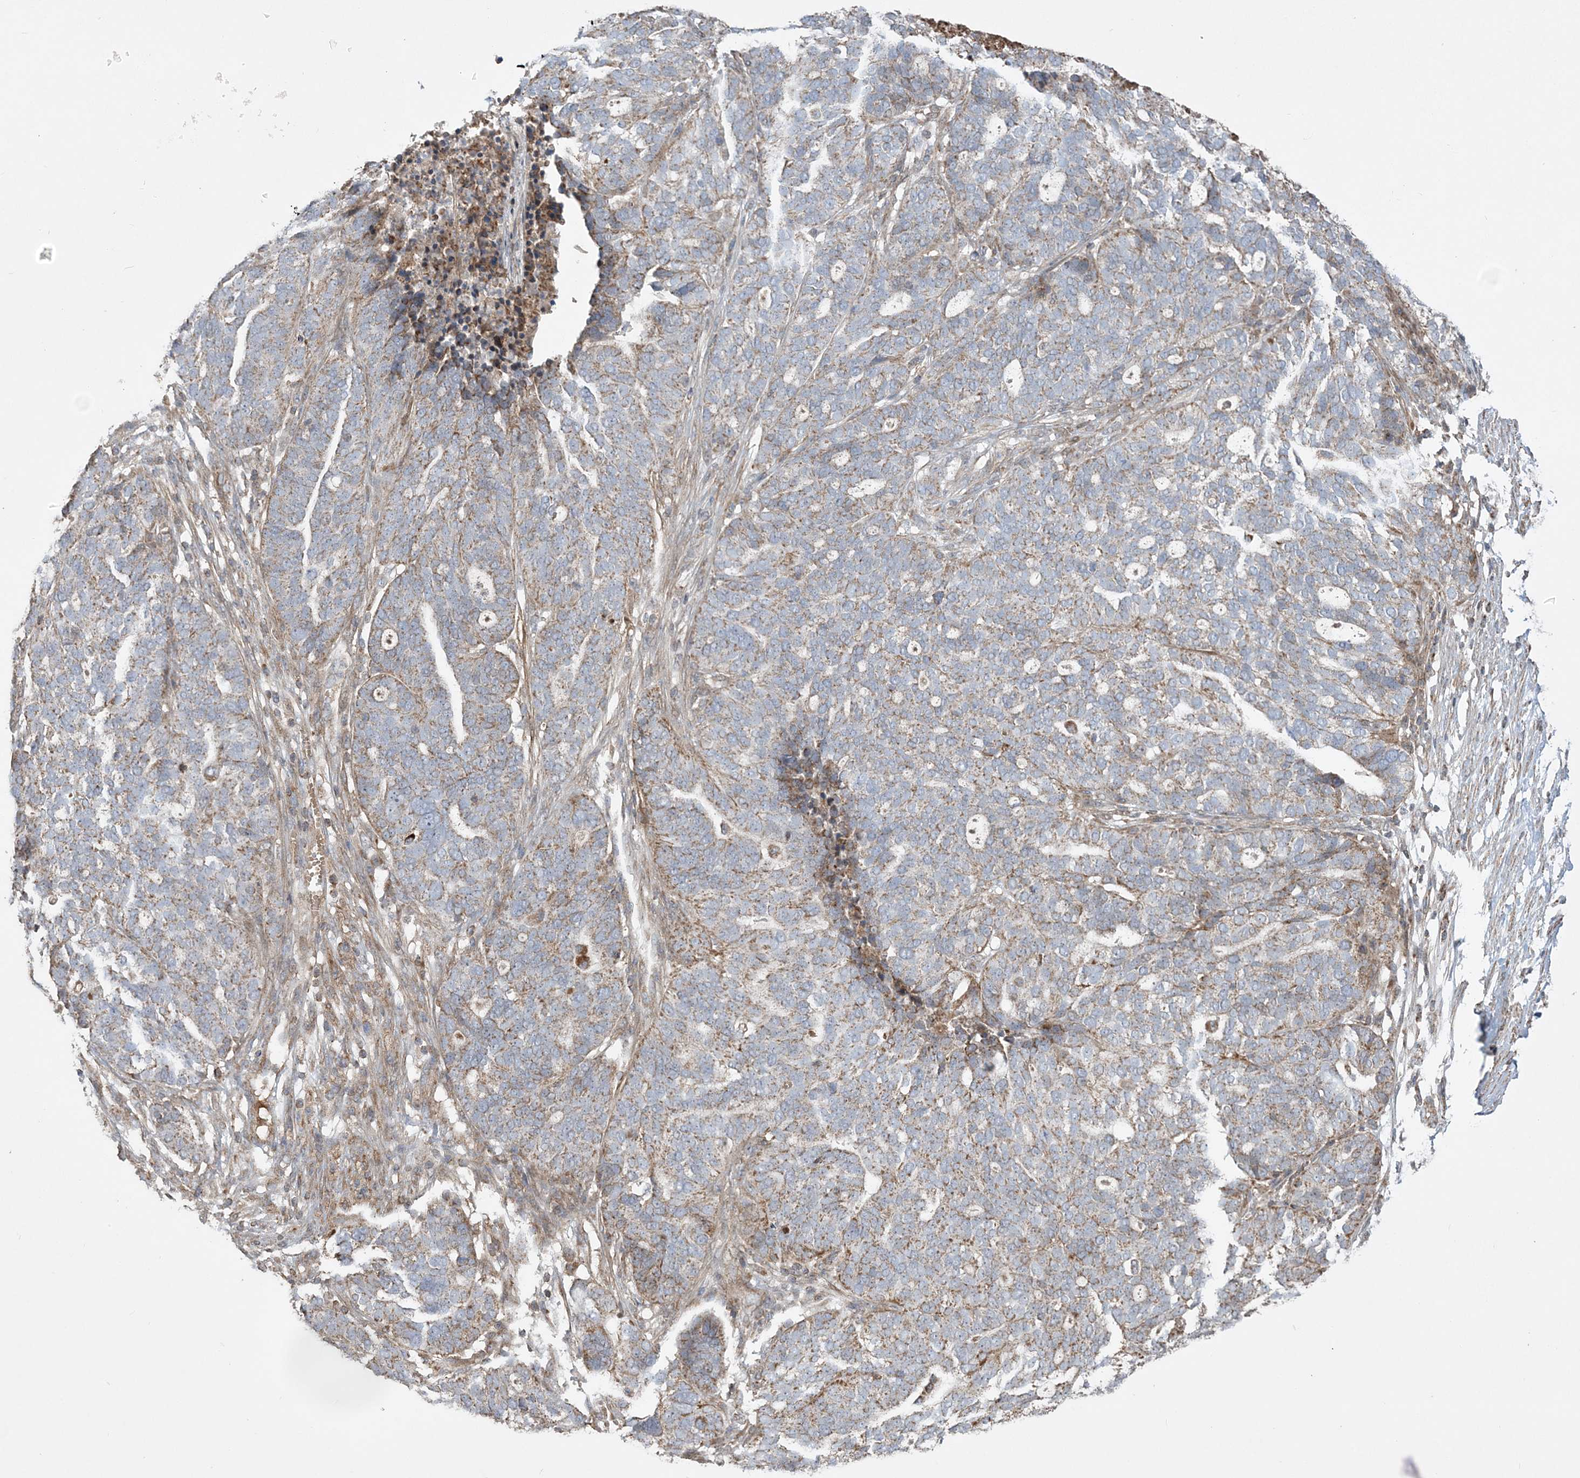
{"staining": {"intensity": "moderate", "quantity": "25%-75%", "location": "cytoplasmic/membranous"}, "tissue": "ovarian cancer", "cell_type": "Tumor cells", "image_type": "cancer", "snomed": [{"axis": "morphology", "description": "Cystadenocarcinoma, serous, NOS"}, {"axis": "topography", "description": "Ovary"}], "caption": "Ovarian cancer stained with DAB immunohistochemistry reveals medium levels of moderate cytoplasmic/membranous positivity in about 25%-75% of tumor cells.", "gene": "SCLT1", "patient": {"sex": "female", "age": 59}}